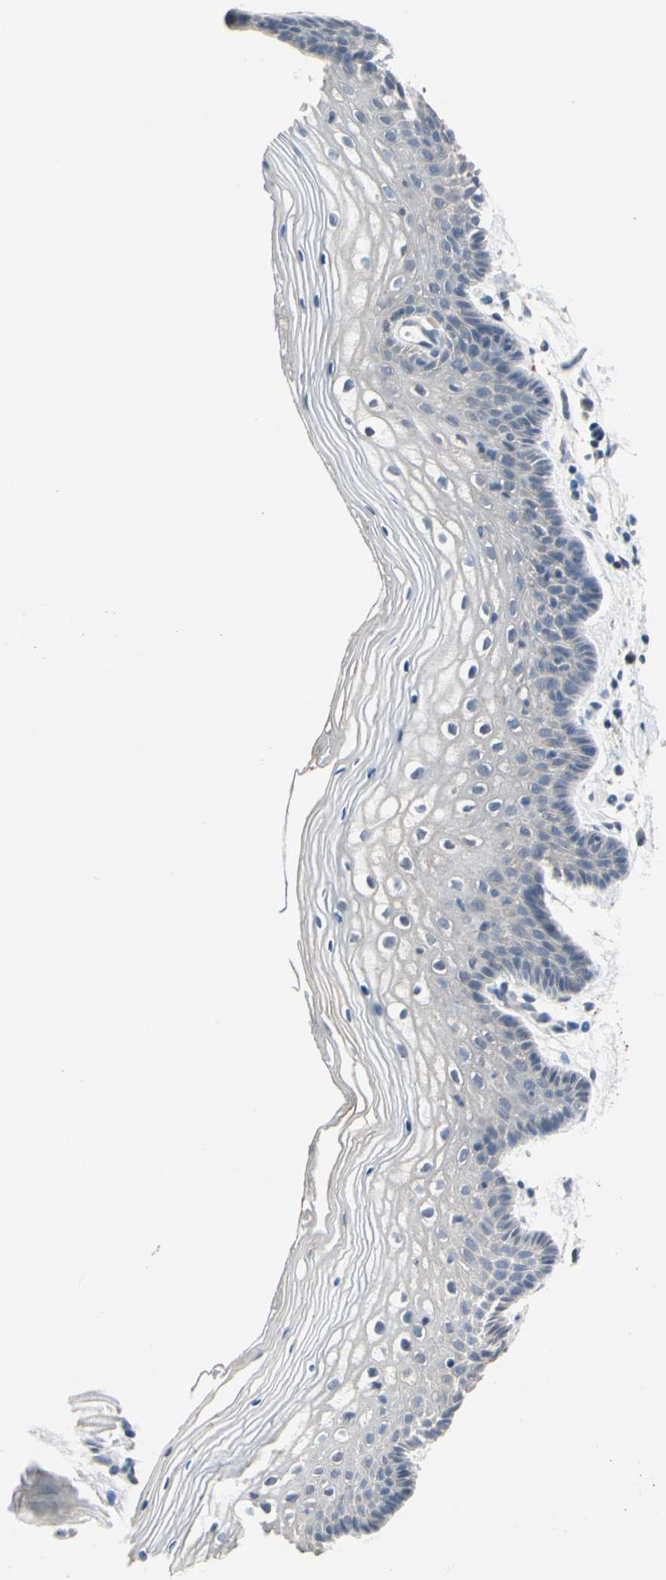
{"staining": {"intensity": "negative", "quantity": "none", "location": "none"}, "tissue": "vagina", "cell_type": "Squamous epithelial cells", "image_type": "normal", "snomed": [{"axis": "morphology", "description": "Normal tissue, NOS"}, {"axis": "topography", "description": "Vagina"}], "caption": "Immunohistochemical staining of benign human vagina exhibits no significant staining in squamous epithelial cells. Brightfield microscopy of immunohistochemistry stained with DAB (brown) and hematoxylin (blue), captured at high magnification.", "gene": "SV2A", "patient": {"sex": "female", "age": 46}}